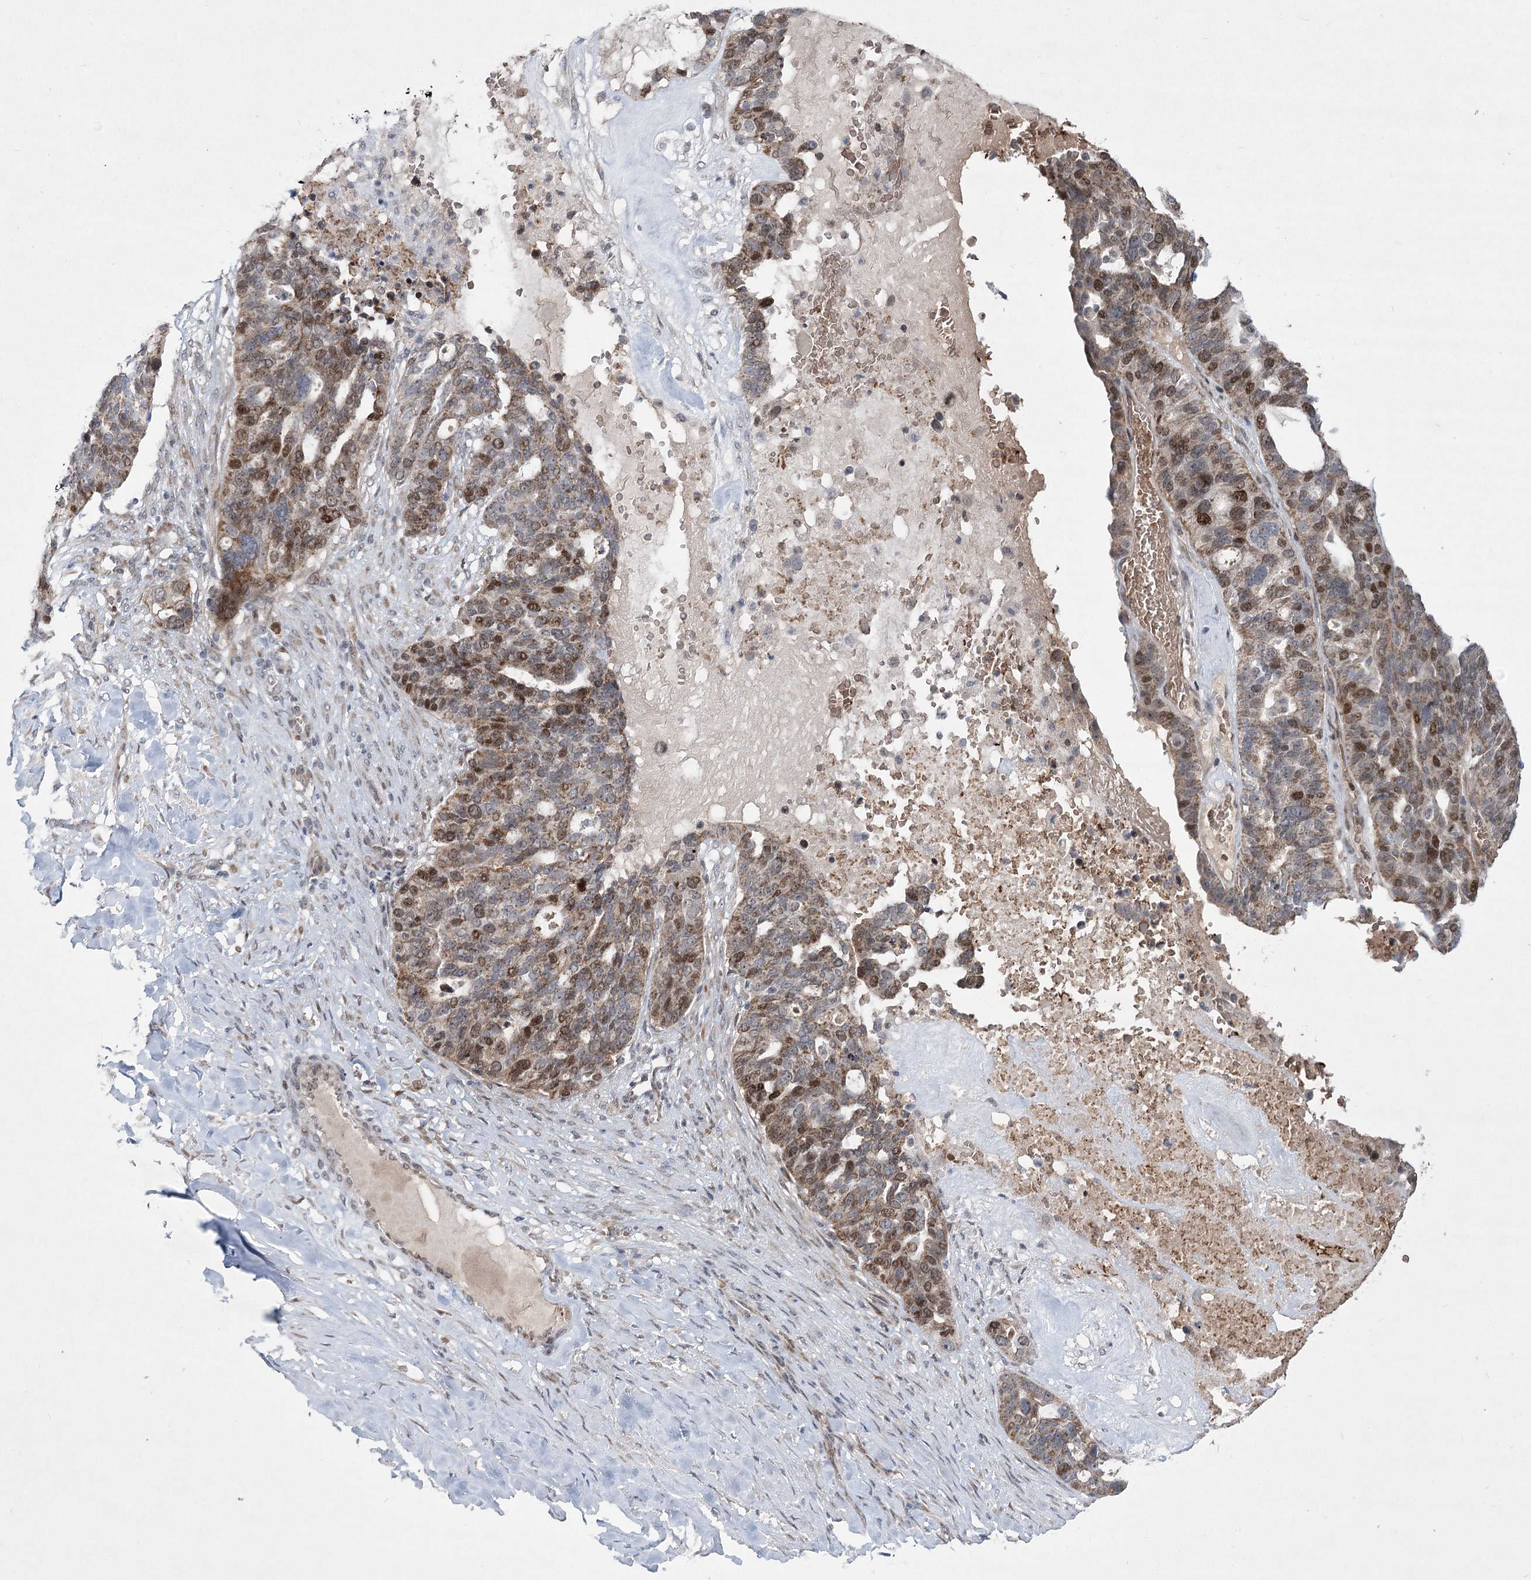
{"staining": {"intensity": "moderate", "quantity": "25%-75%", "location": "cytoplasmic/membranous,nuclear"}, "tissue": "ovarian cancer", "cell_type": "Tumor cells", "image_type": "cancer", "snomed": [{"axis": "morphology", "description": "Cystadenocarcinoma, serous, NOS"}, {"axis": "topography", "description": "Ovary"}], "caption": "Human ovarian cancer (serous cystadenocarcinoma) stained with a protein marker displays moderate staining in tumor cells.", "gene": "NSMCE4A", "patient": {"sex": "female", "age": 59}}